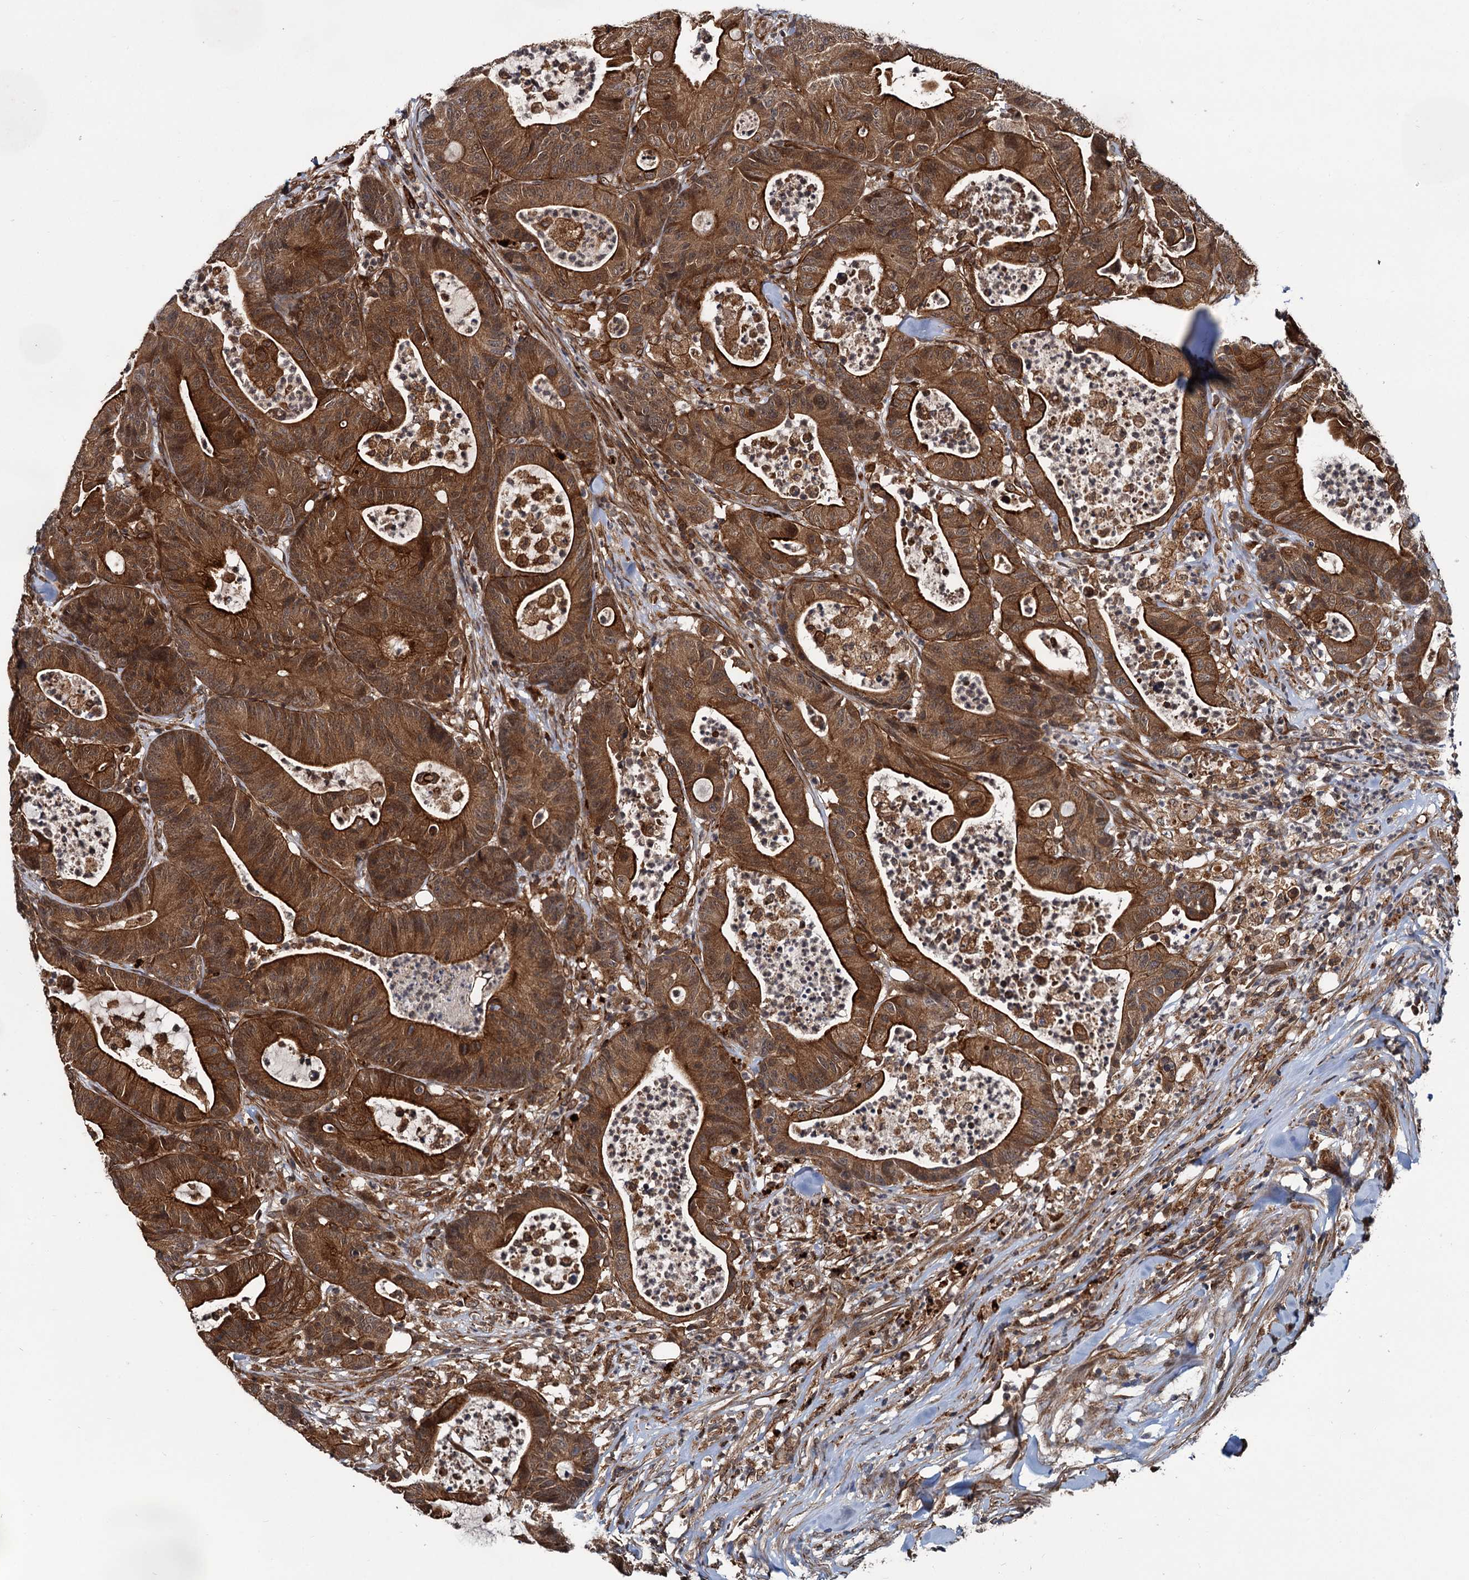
{"staining": {"intensity": "strong", "quantity": ">75%", "location": "cytoplasmic/membranous"}, "tissue": "colorectal cancer", "cell_type": "Tumor cells", "image_type": "cancer", "snomed": [{"axis": "morphology", "description": "Adenocarcinoma, NOS"}, {"axis": "topography", "description": "Colon"}], "caption": "Tumor cells demonstrate high levels of strong cytoplasmic/membranous positivity in about >75% of cells in human colorectal cancer (adenocarcinoma). The protein of interest is shown in brown color, while the nuclei are stained blue.", "gene": "ZFYVE19", "patient": {"sex": "female", "age": 84}}